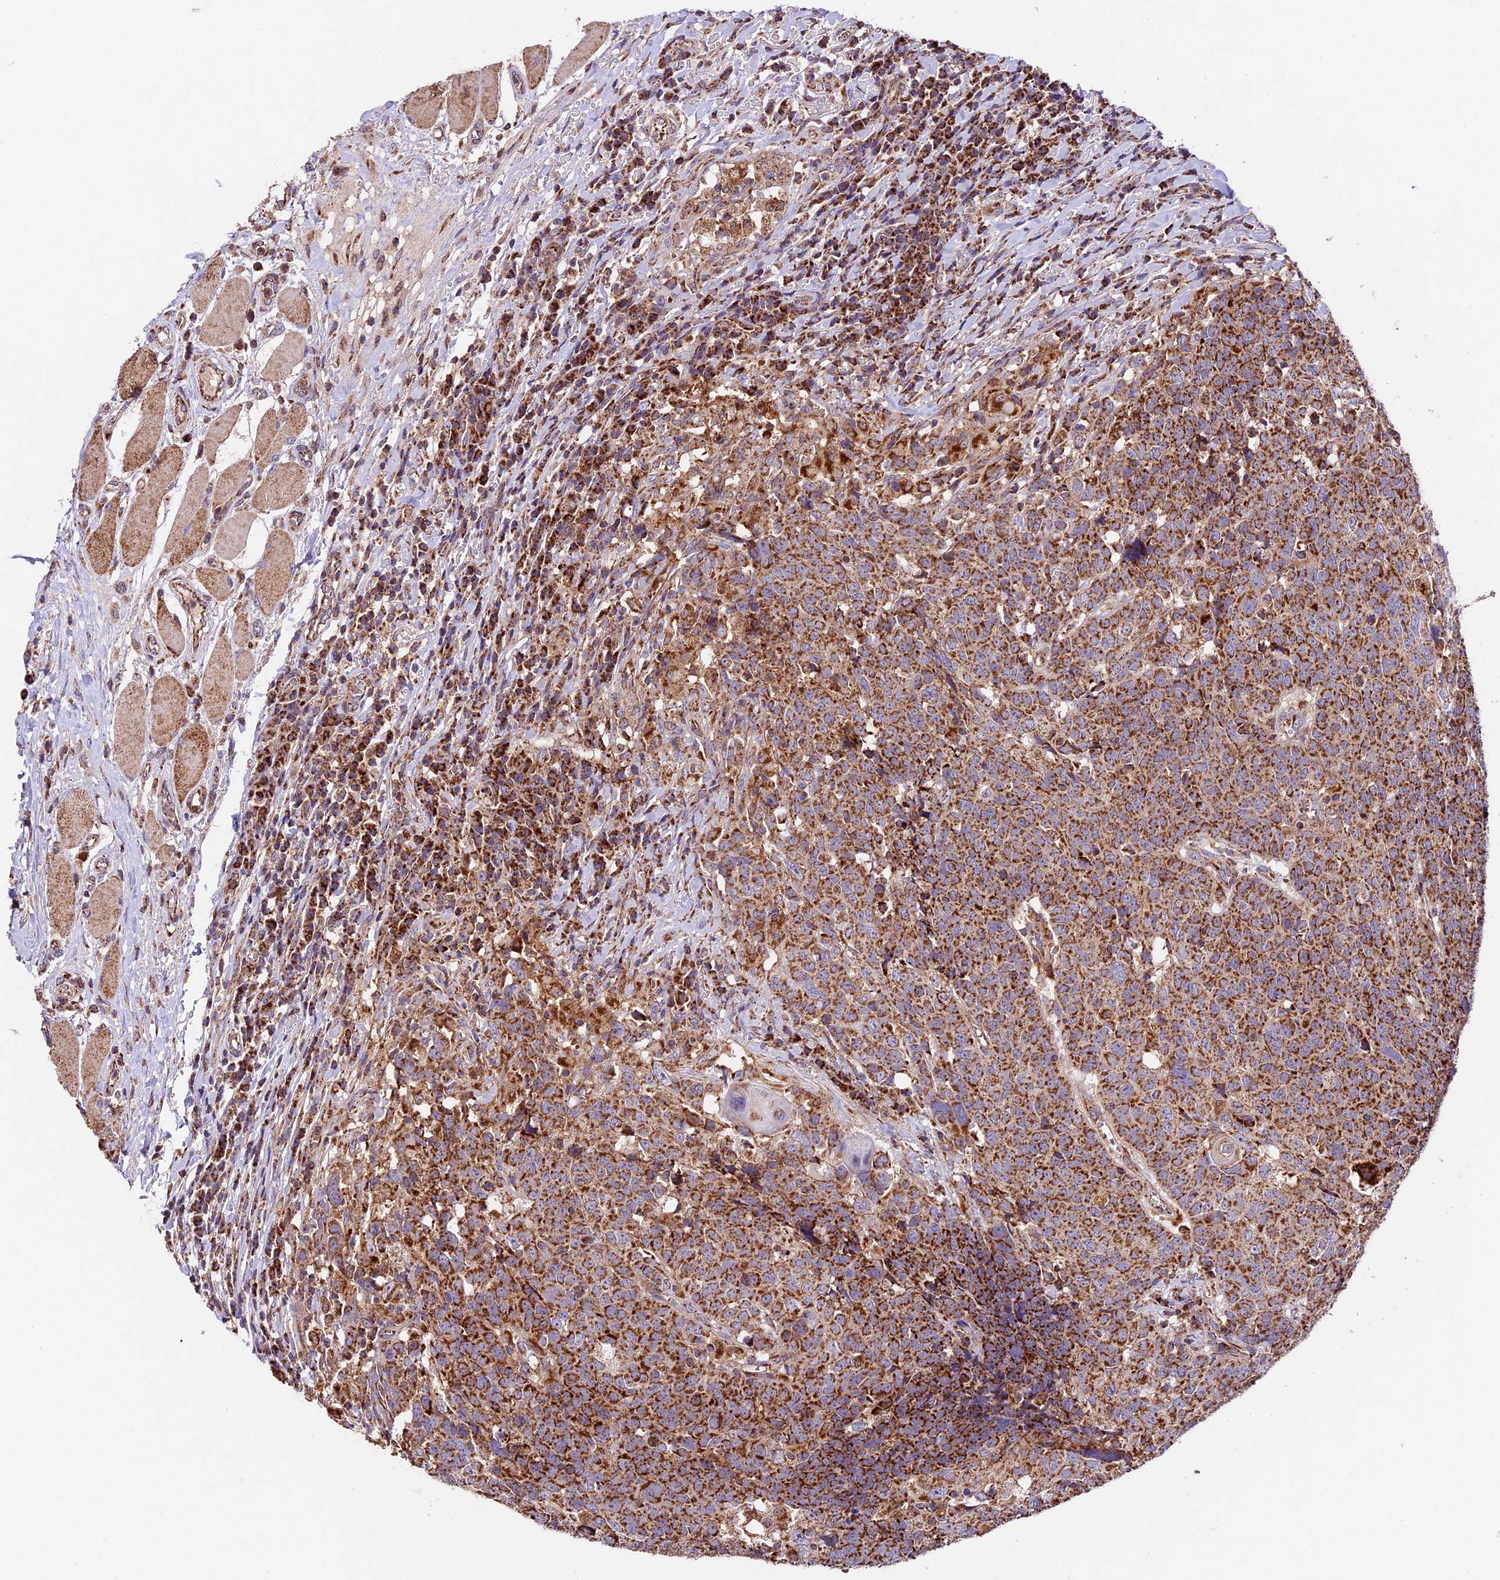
{"staining": {"intensity": "strong", "quantity": ">75%", "location": "cytoplasmic/membranous"}, "tissue": "head and neck cancer", "cell_type": "Tumor cells", "image_type": "cancer", "snomed": [{"axis": "morphology", "description": "Squamous cell carcinoma, NOS"}, {"axis": "topography", "description": "Head-Neck"}], "caption": "Tumor cells exhibit strong cytoplasmic/membranous expression in about >75% of cells in head and neck squamous cell carcinoma. The staining is performed using DAB (3,3'-diaminobenzidine) brown chromogen to label protein expression. The nuclei are counter-stained blue using hematoxylin.", "gene": "NDUFA8", "patient": {"sex": "male", "age": 66}}